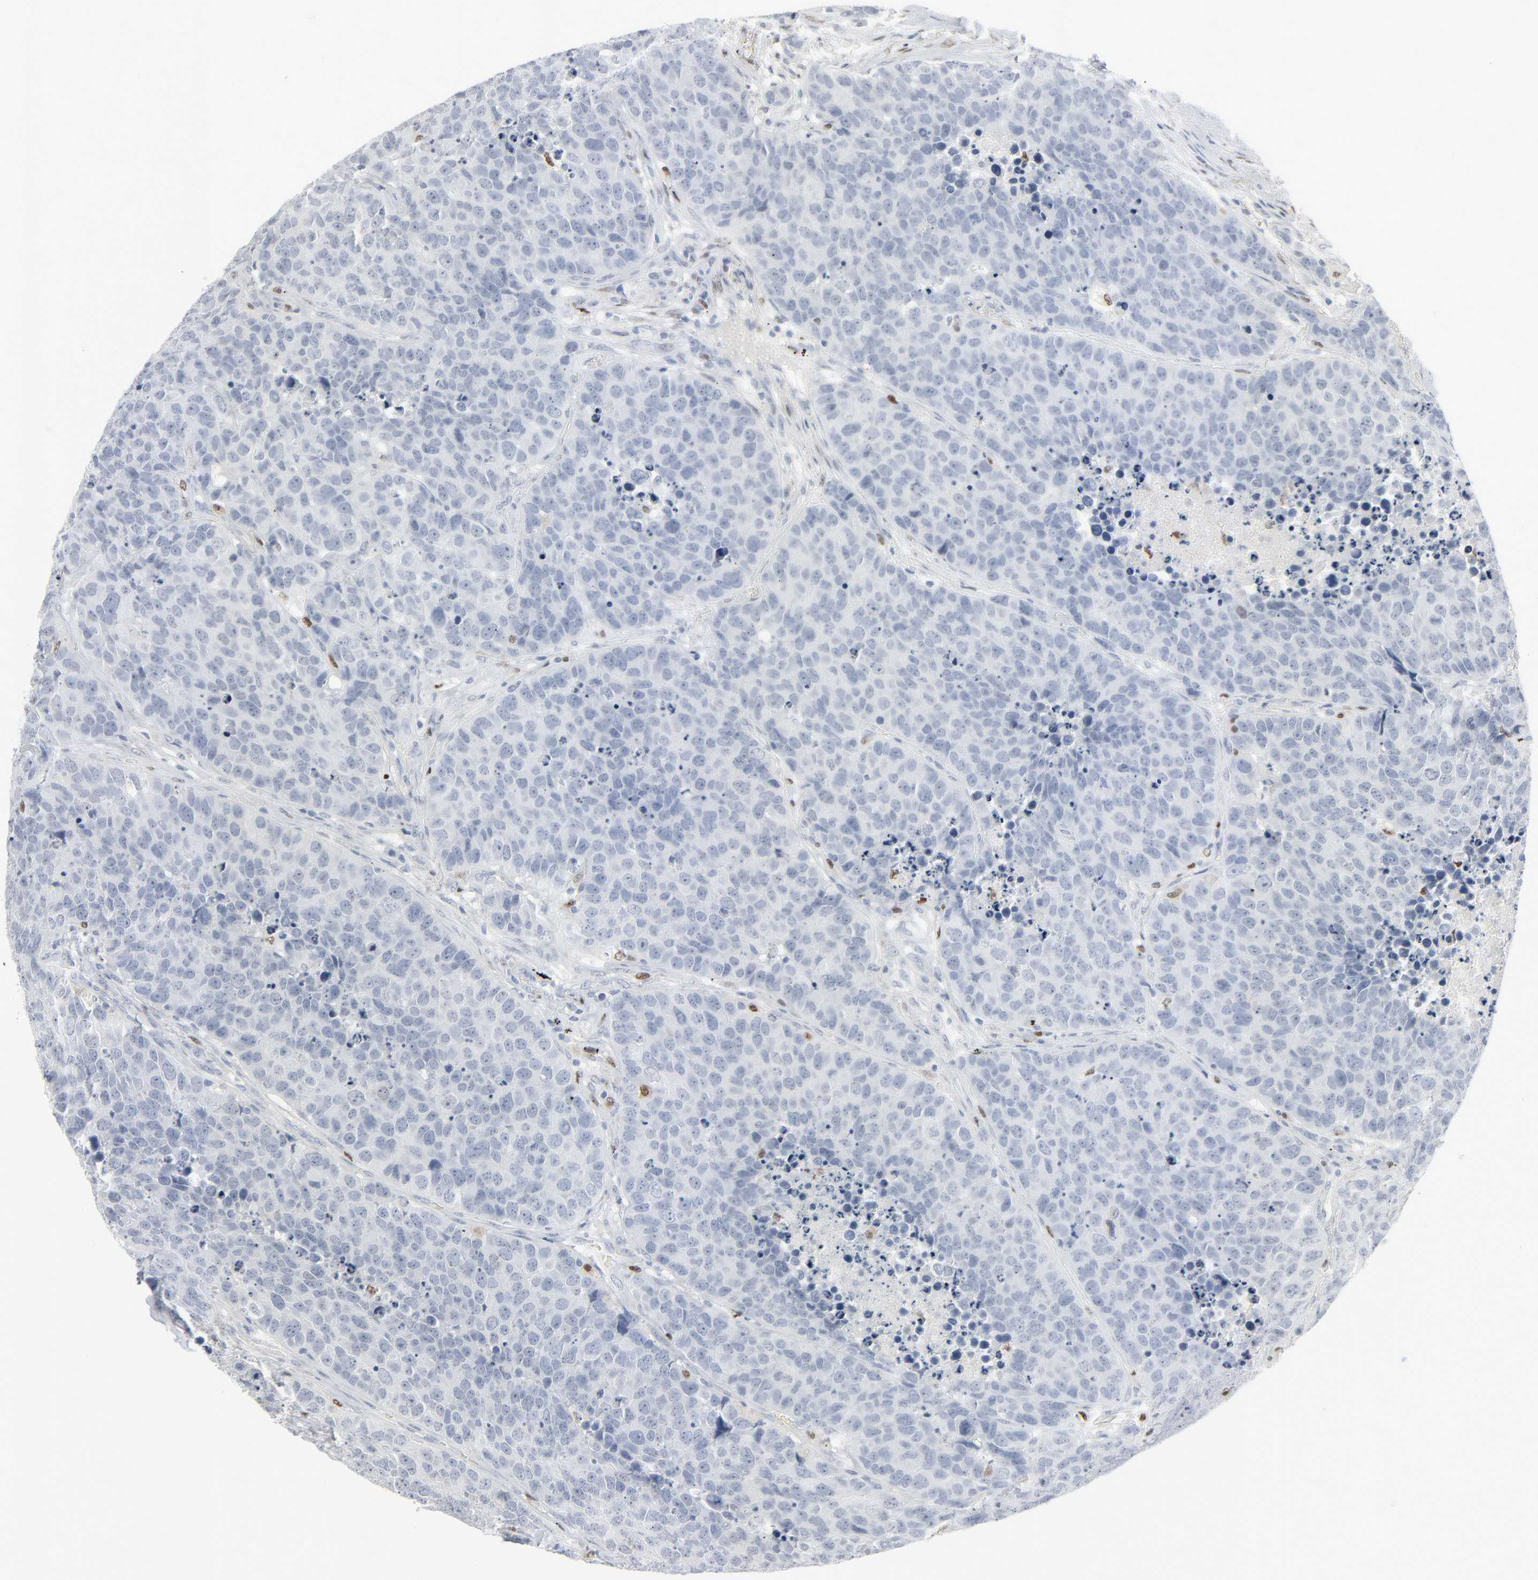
{"staining": {"intensity": "negative", "quantity": "none", "location": "none"}, "tissue": "carcinoid", "cell_type": "Tumor cells", "image_type": "cancer", "snomed": [{"axis": "morphology", "description": "Carcinoid, malignant, NOS"}, {"axis": "topography", "description": "Lung"}], "caption": "There is no significant expression in tumor cells of carcinoid. The staining is performed using DAB (3,3'-diaminobenzidine) brown chromogen with nuclei counter-stained in using hematoxylin.", "gene": "MITF", "patient": {"sex": "male", "age": 60}}